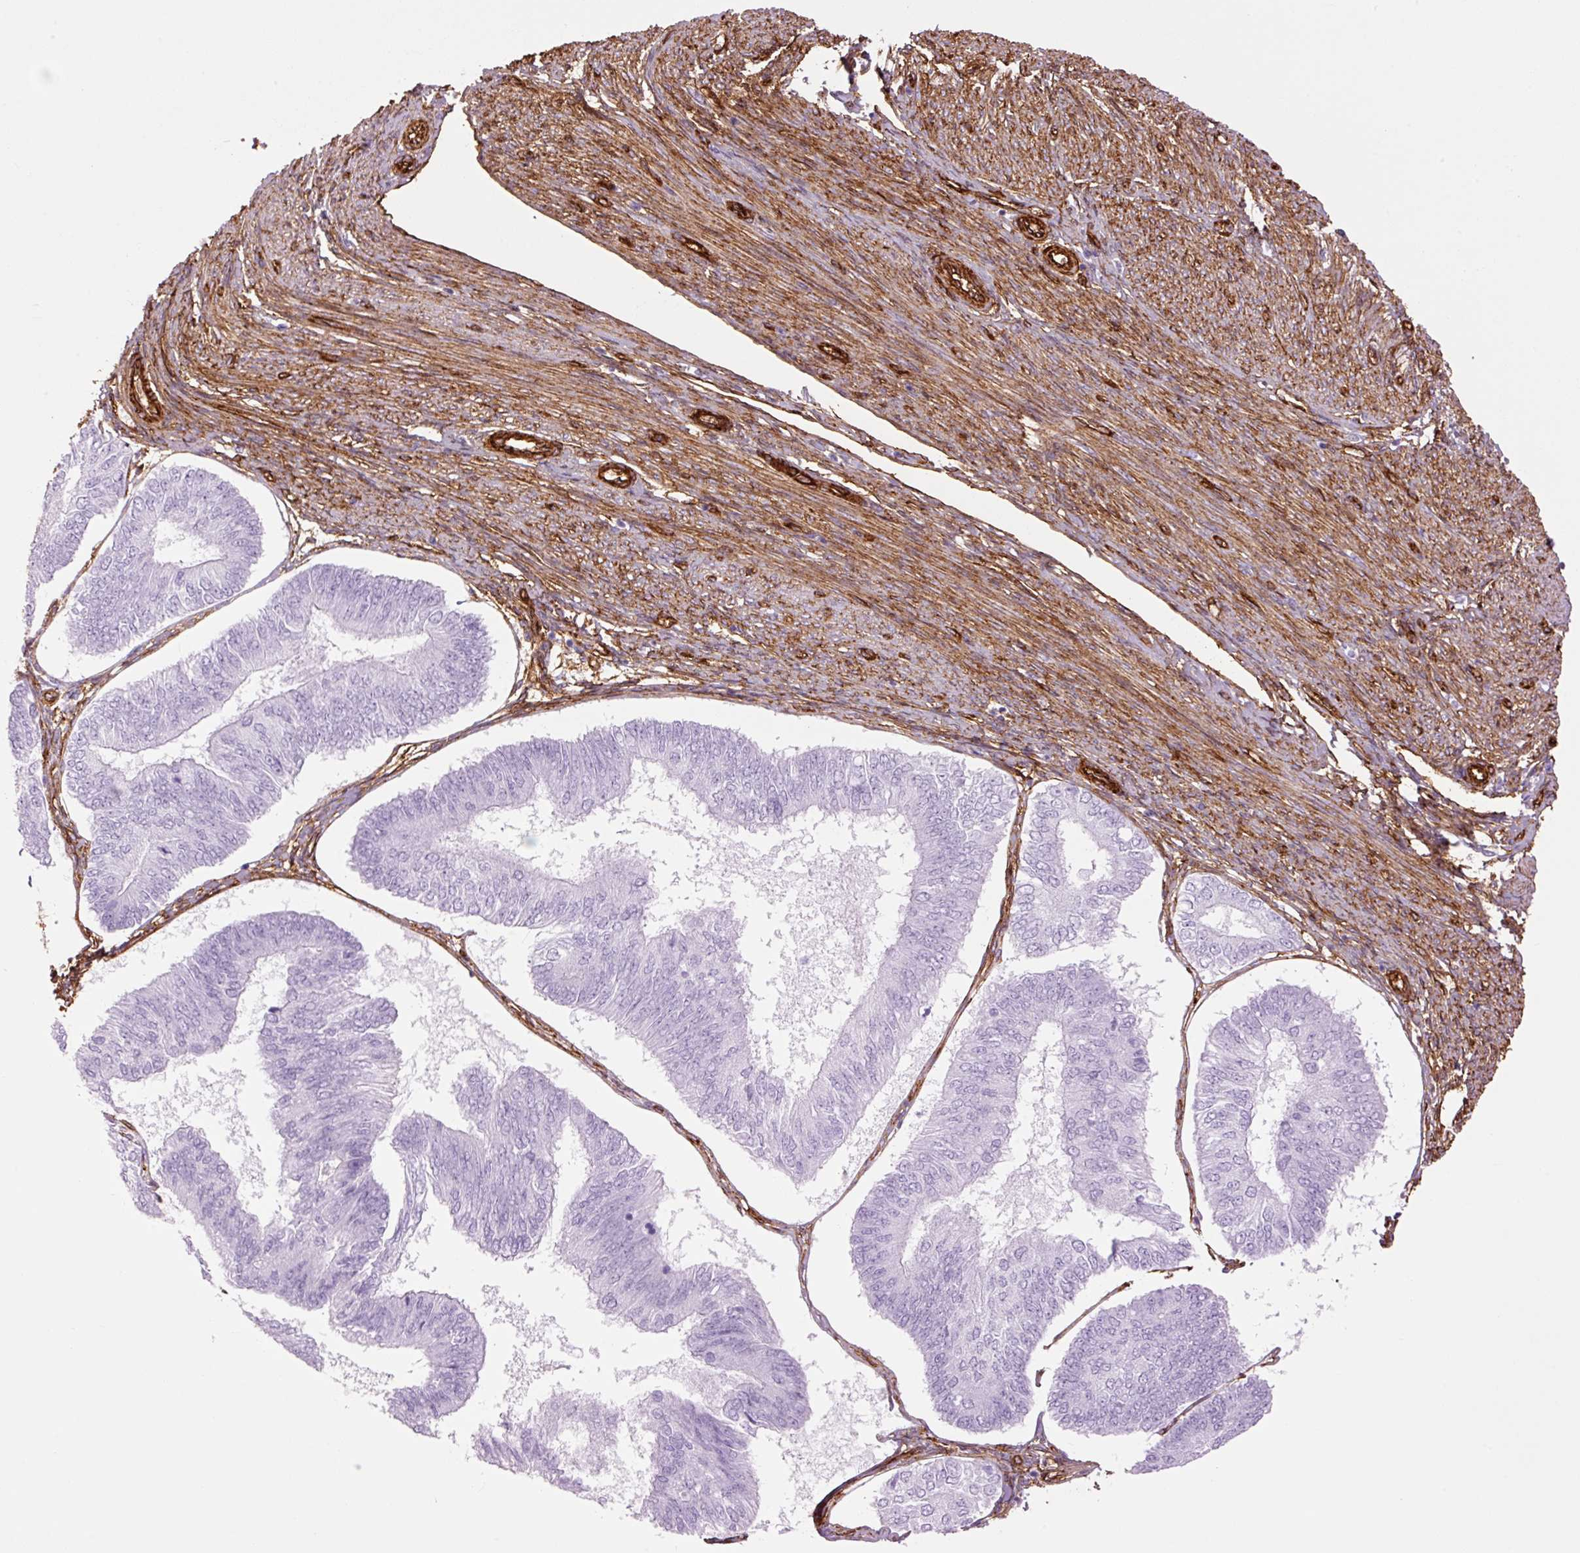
{"staining": {"intensity": "negative", "quantity": "none", "location": "none"}, "tissue": "endometrial cancer", "cell_type": "Tumor cells", "image_type": "cancer", "snomed": [{"axis": "morphology", "description": "Adenocarcinoma, NOS"}, {"axis": "topography", "description": "Endometrium"}], "caption": "Immunohistochemistry of endometrial adenocarcinoma exhibits no expression in tumor cells.", "gene": "CAV1", "patient": {"sex": "female", "age": 58}}